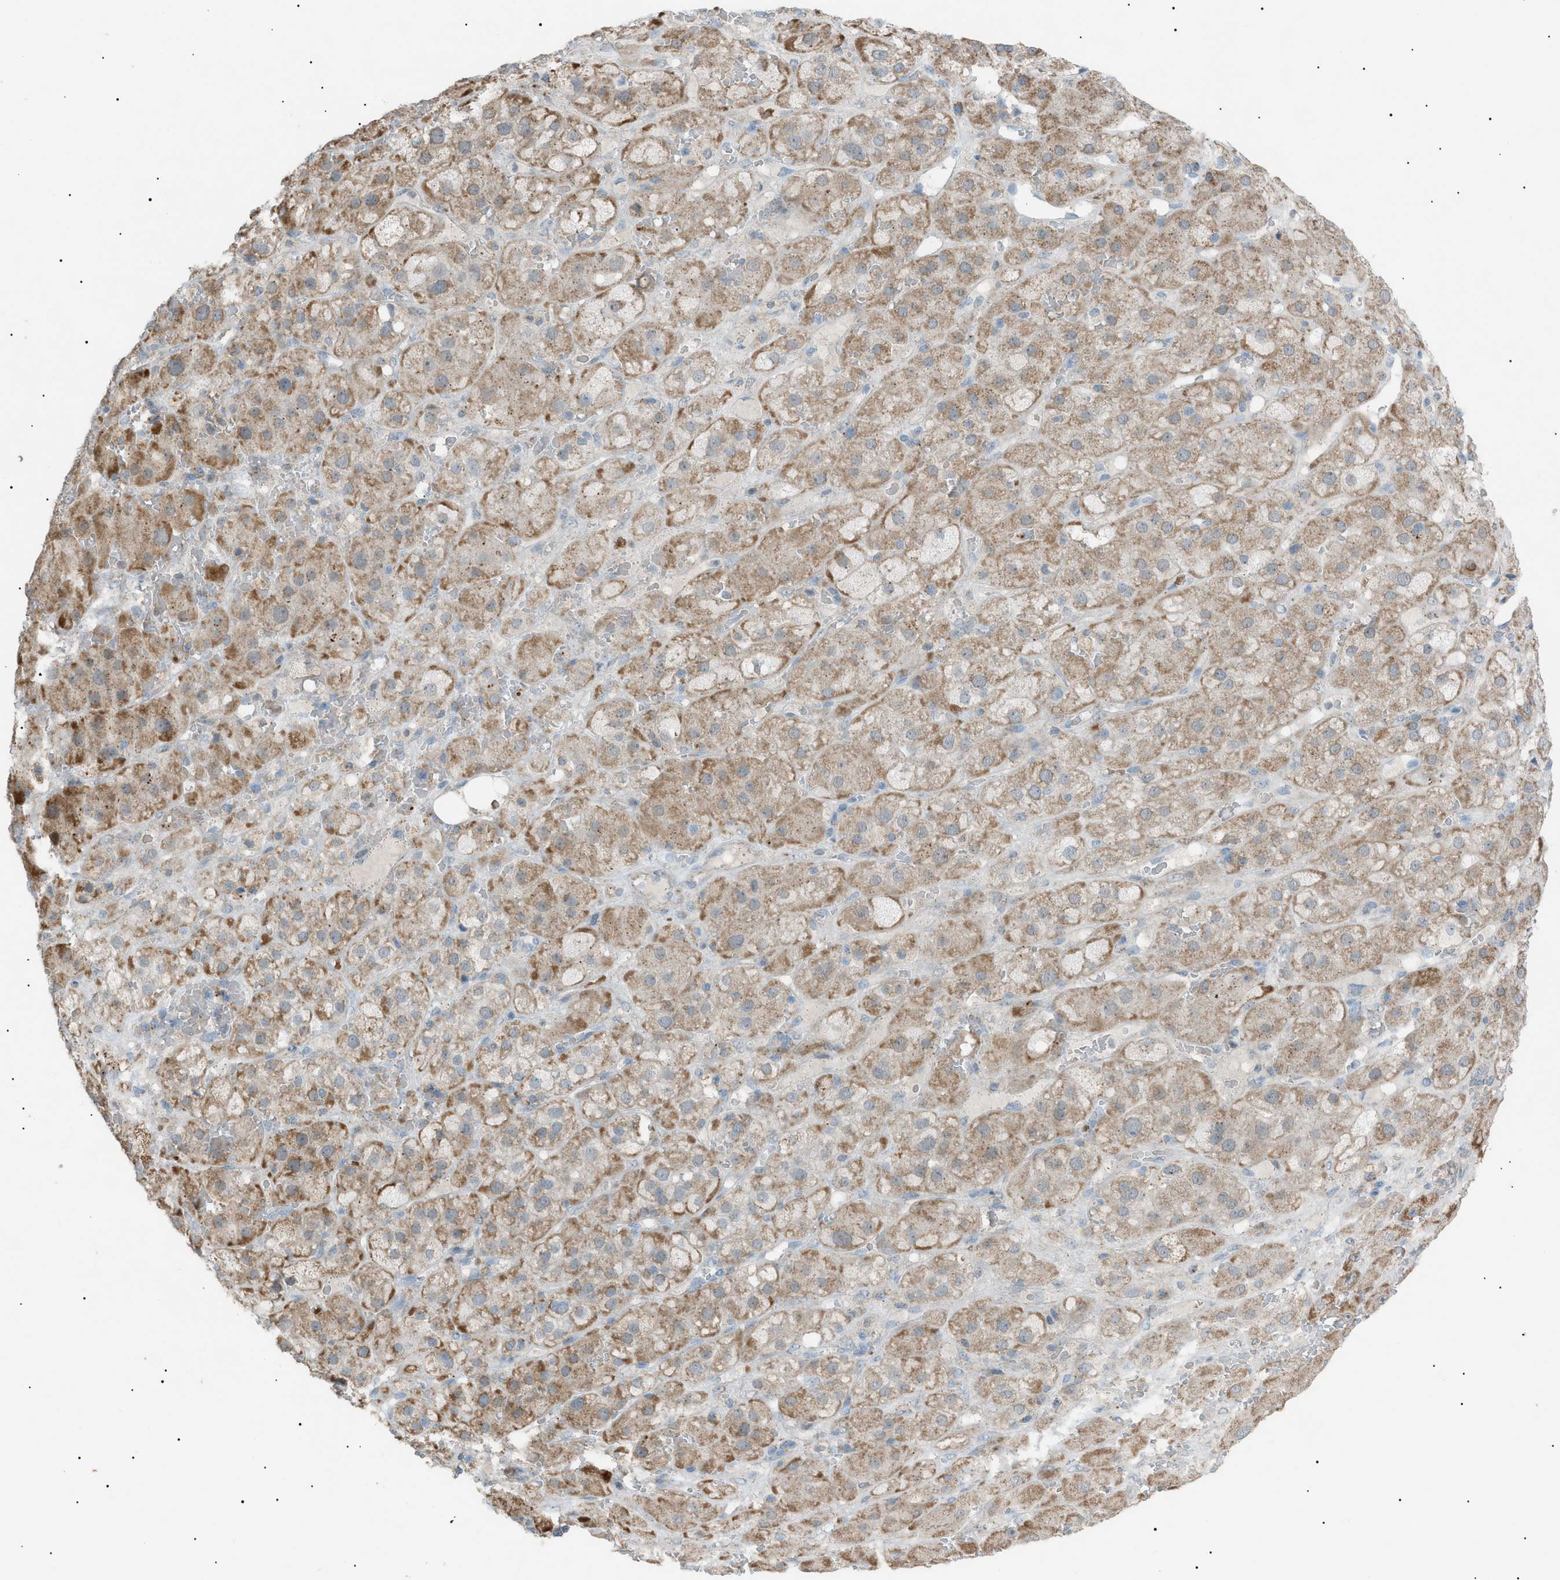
{"staining": {"intensity": "moderate", "quantity": ">75%", "location": "cytoplasmic/membranous"}, "tissue": "adrenal gland", "cell_type": "Glandular cells", "image_type": "normal", "snomed": [{"axis": "morphology", "description": "Normal tissue, NOS"}, {"axis": "topography", "description": "Adrenal gland"}], "caption": "Protein positivity by immunohistochemistry demonstrates moderate cytoplasmic/membranous positivity in approximately >75% of glandular cells in normal adrenal gland. (brown staining indicates protein expression, while blue staining denotes nuclei).", "gene": "ZNF516", "patient": {"sex": "female", "age": 47}}